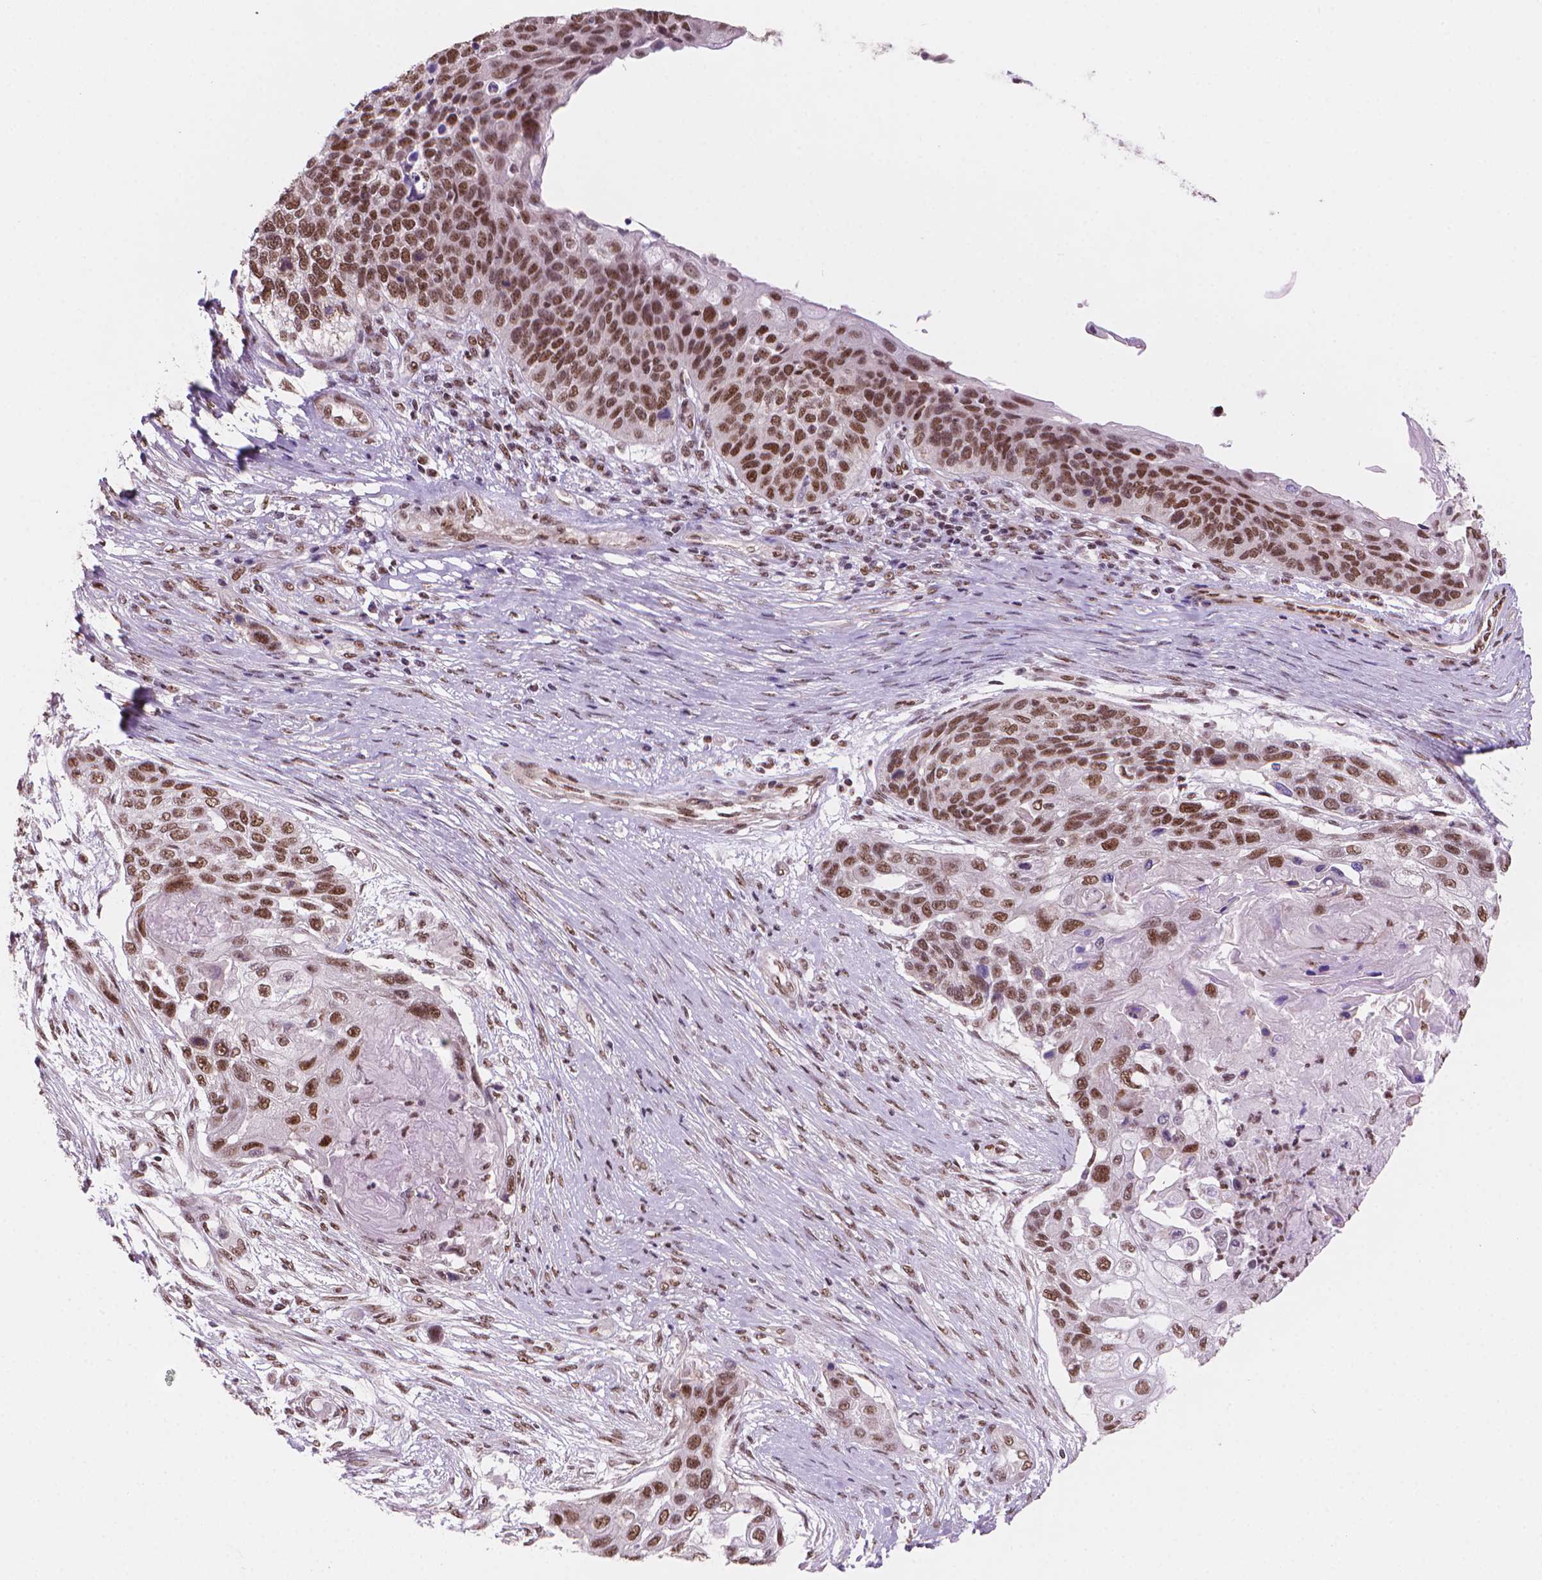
{"staining": {"intensity": "moderate", "quantity": ">75%", "location": "nuclear"}, "tissue": "lung cancer", "cell_type": "Tumor cells", "image_type": "cancer", "snomed": [{"axis": "morphology", "description": "Squamous cell carcinoma, NOS"}, {"axis": "topography", "description": "Lung"}], "caption": "Lung cancer (squamous cell carcinoma) stained with IHC reveals moderate nuclear positivity in approximately >75% of tumor cells.", "gene": "UBN1", "patient": {"sex": "male", "age": 69}}